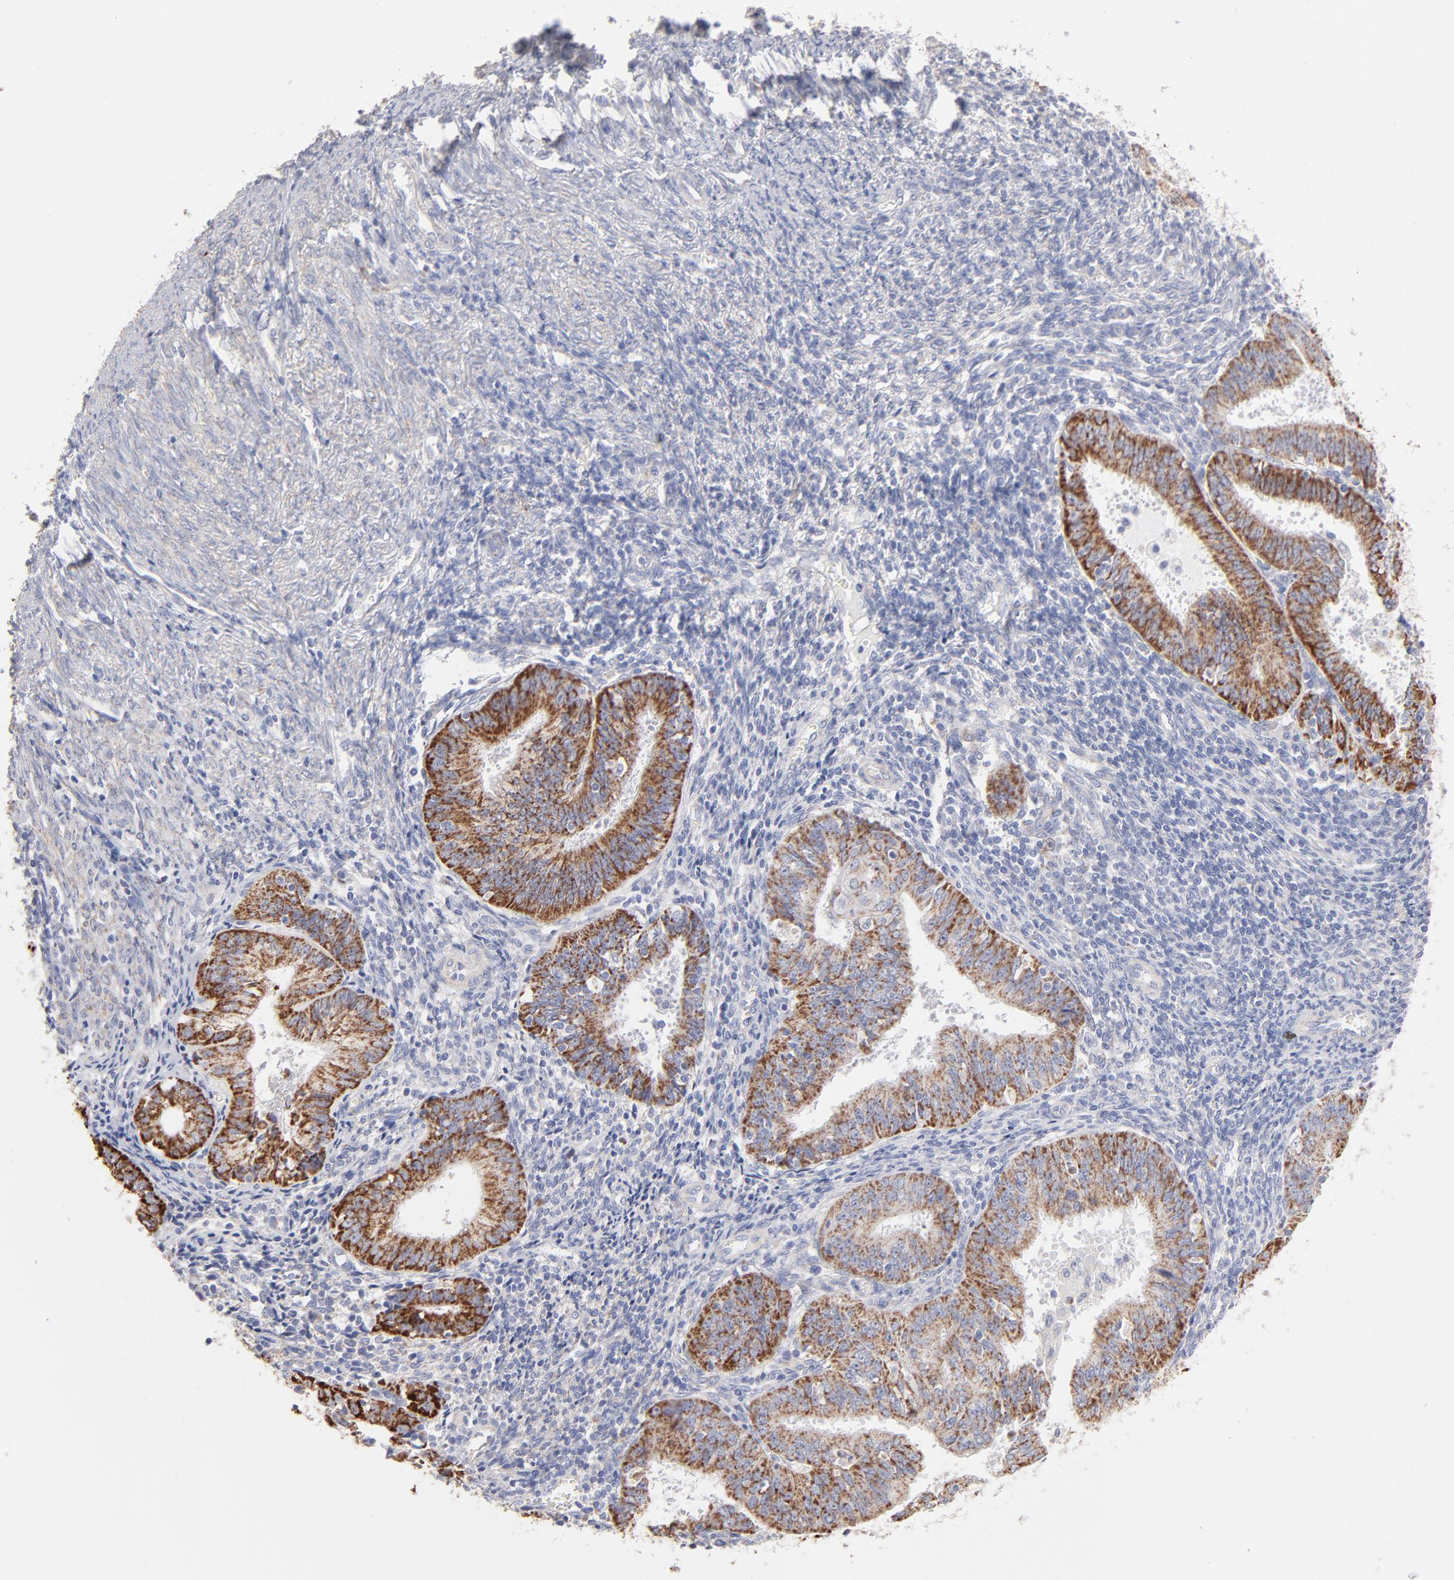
{"staining": {"intensity": "strong", "quantity": ">75%", "location": "cytoplasmic/membranous"}, "tissue": "endometrial cancer", "cell_type": "Tumor cells", "image_type": "cancer", "snomed": [{"axis": "morphology", "description": "Adenocarcinoma, NOS"}, {"axis": "topography", "description": "Endometrium"}], "caption": "Endometrial cancer (adenocarcinoma) stained with DAB immunohistochemistry (IHC) demonstrates high levels of strong cytoplasmic/membranous positivity in approximately >75% of tumor cells.", "gene": "TST", "patient": {"sex": "female", "age": 42}}